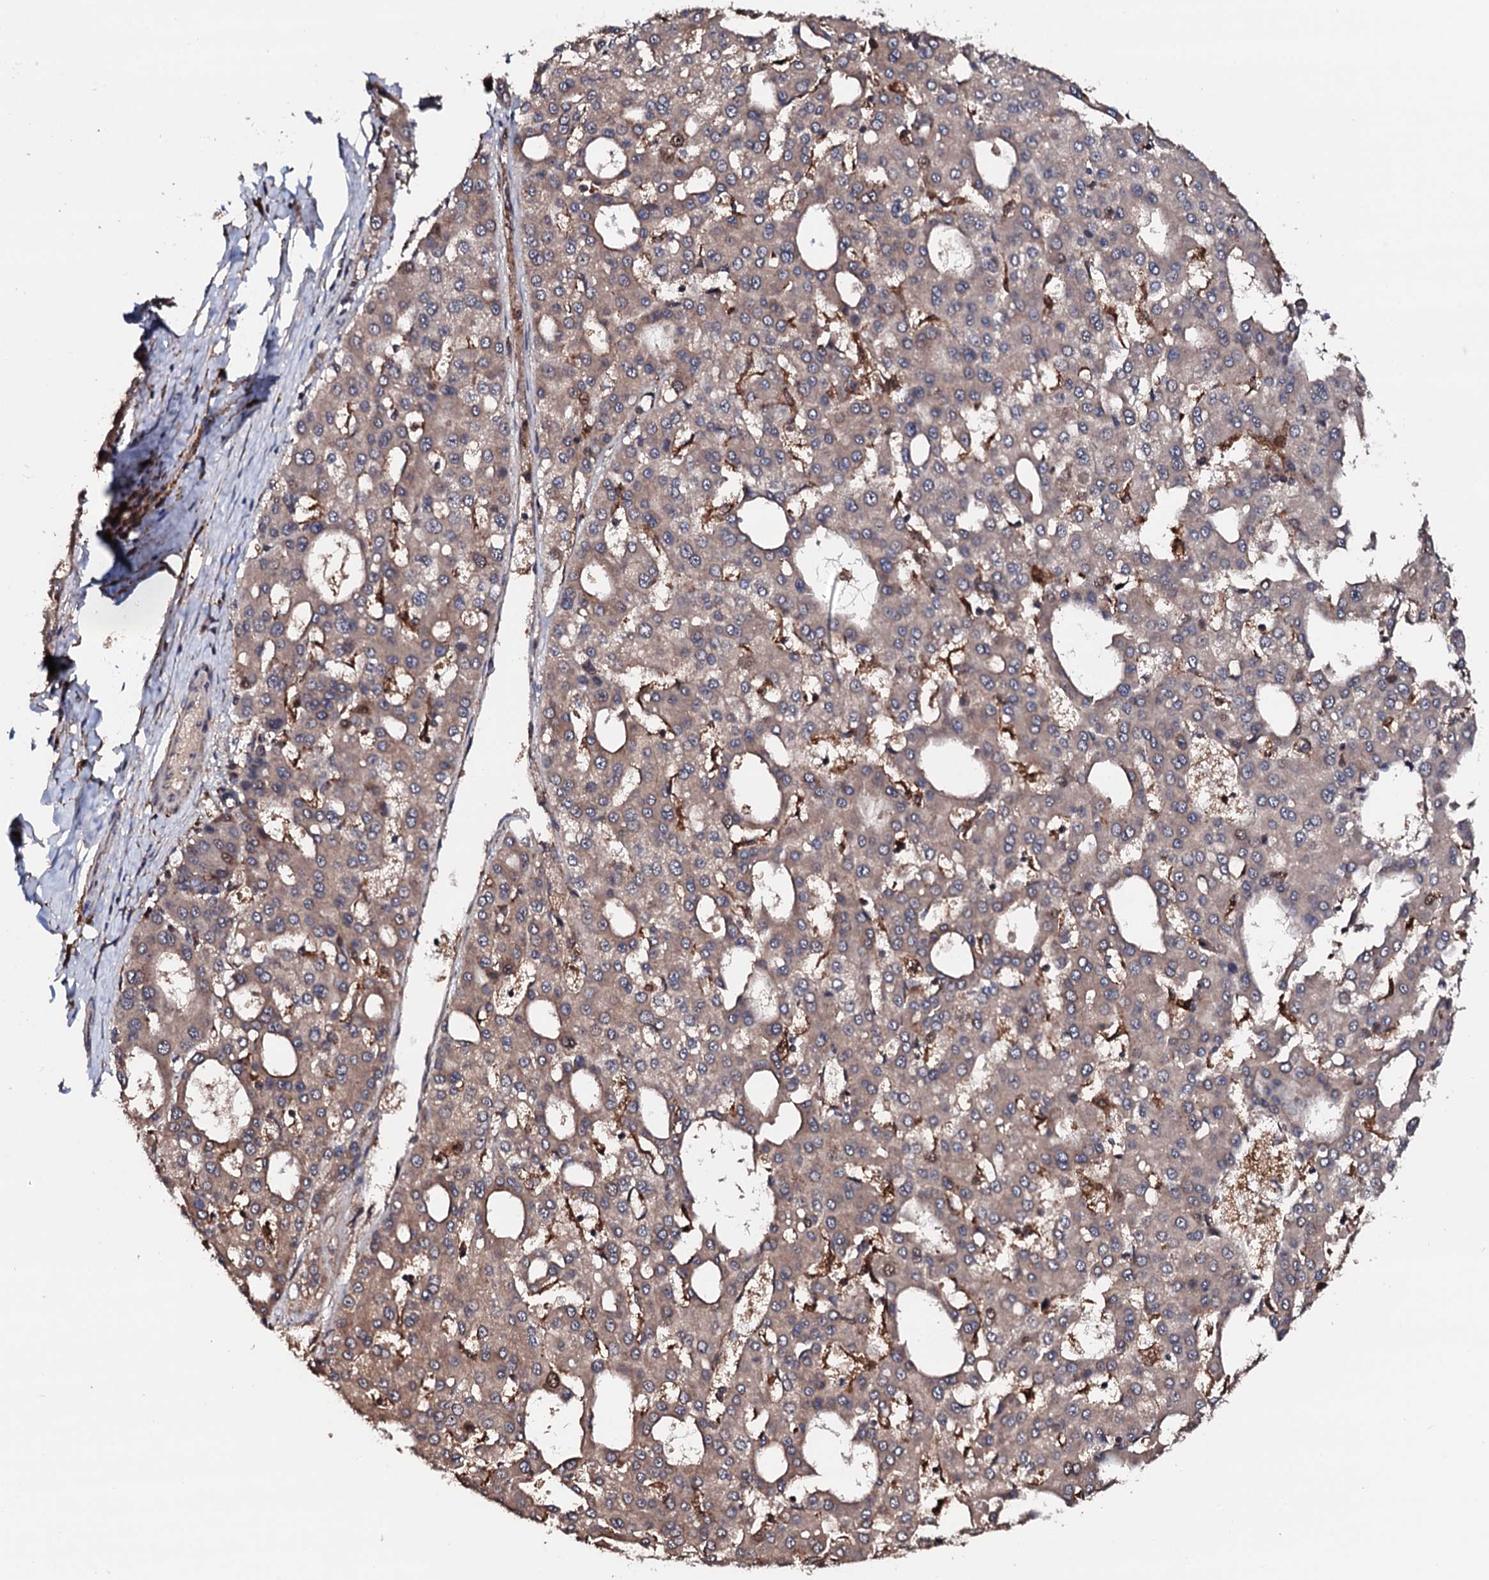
{"staining": {"intensity": "weak", "quantity": "25%-75%", "location": "cytoplasmic/membranous"}, "tissue": "liver cancer", "cell_type": "Tumor cells", "image_type": "cancer", "snomed": [{"axis": "morphology", "description": "Carcinoma, Hepatocellular, NOS"}, {"axis": "topography", "description": "Liver"}], "caption": "Liver cancer (hepatocellular carcinoma) stained with a protein marker demonstrates weak staining in tumor cells.", "gene": "EDC3", "patient": {"sex": "male", "age": 47}}